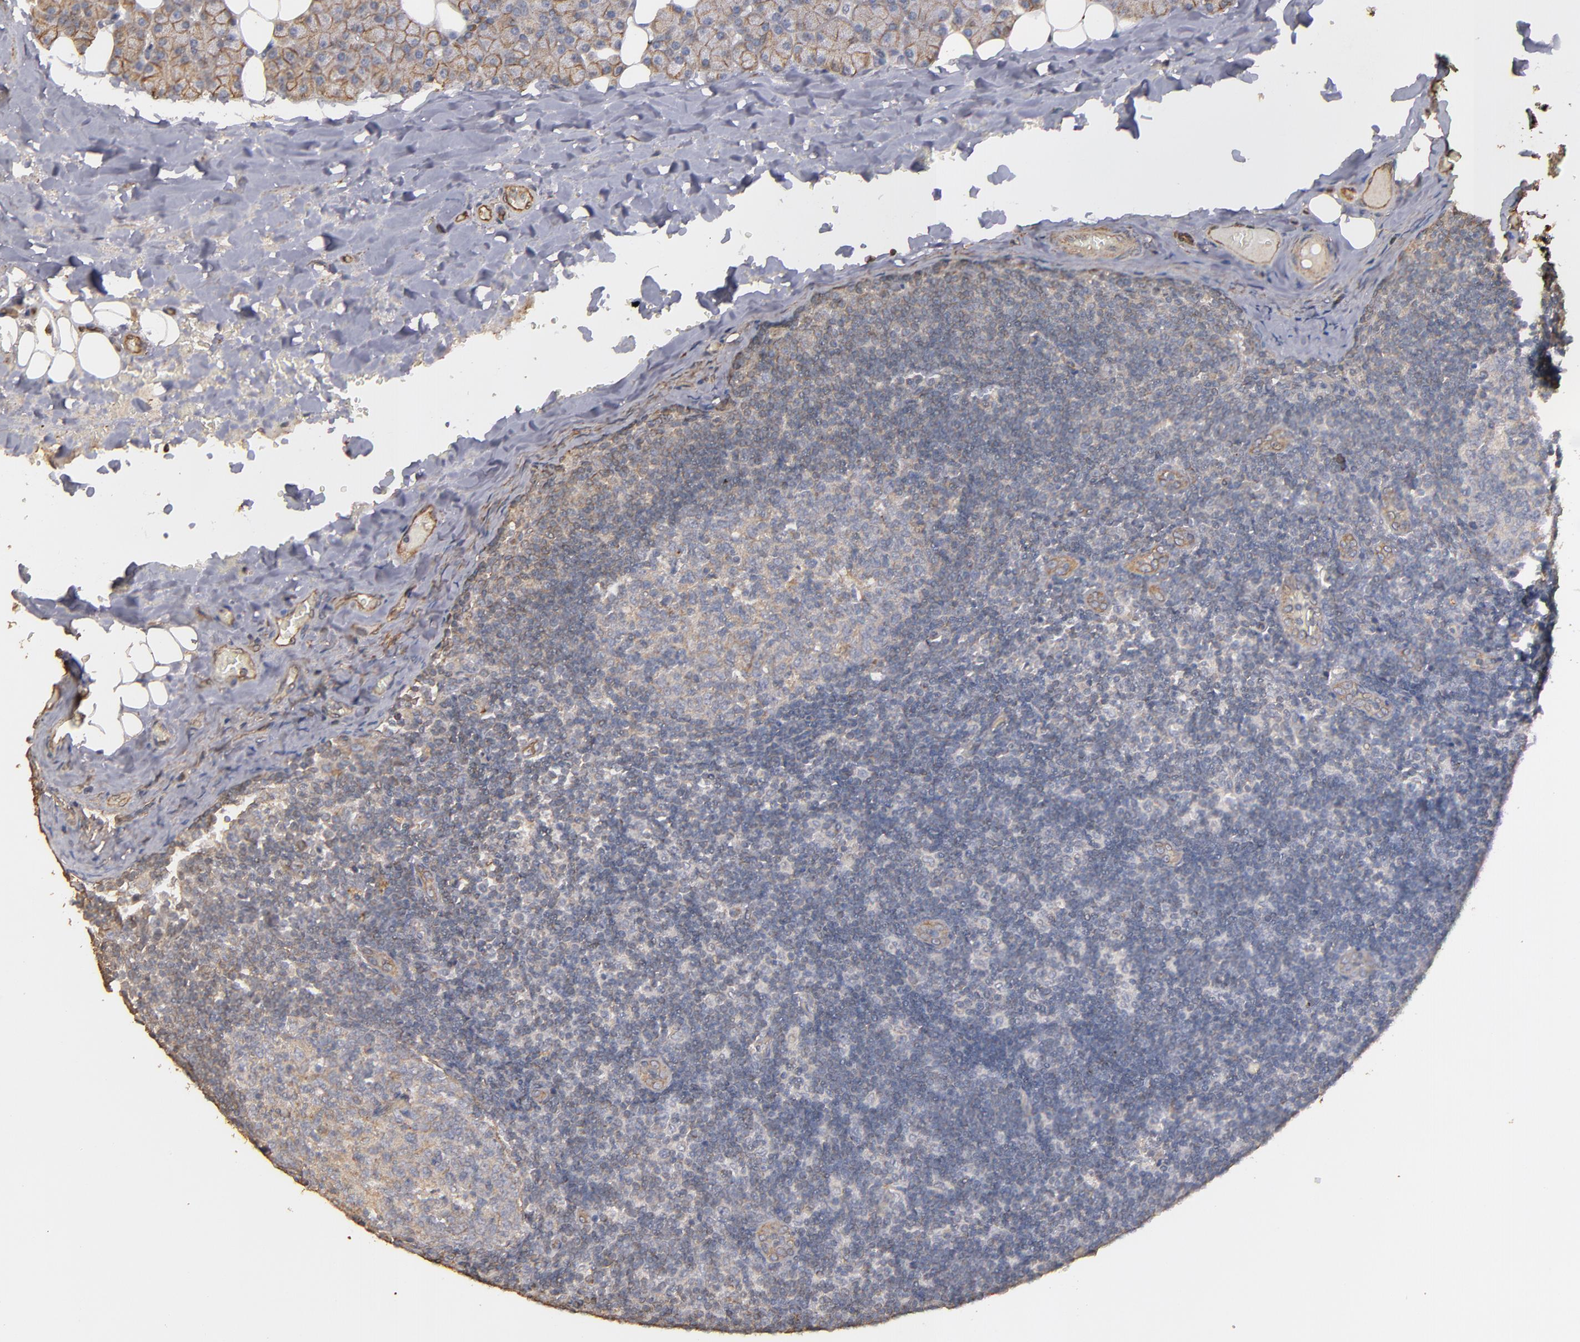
{"staining": {"intensity": "negative", "quantity": "none", "location": "none"}, "tissue": "lymph node", "cell_type": "Germinal center cells", "image_type": "normal", "snomed": [{"axis": "morphology", "description": "Normal tissue, NOS"}, {"axis": "topography", "description": "Lymph node"}, {"axis": "topography", "description": "Salivary gland"}], "caption": "Lymph node stained for a protein using immunohistochemistry demonstrates no positivity germinal center cells.", "gene": "DMD", "patient": {"sex": "male", "age": 8}}